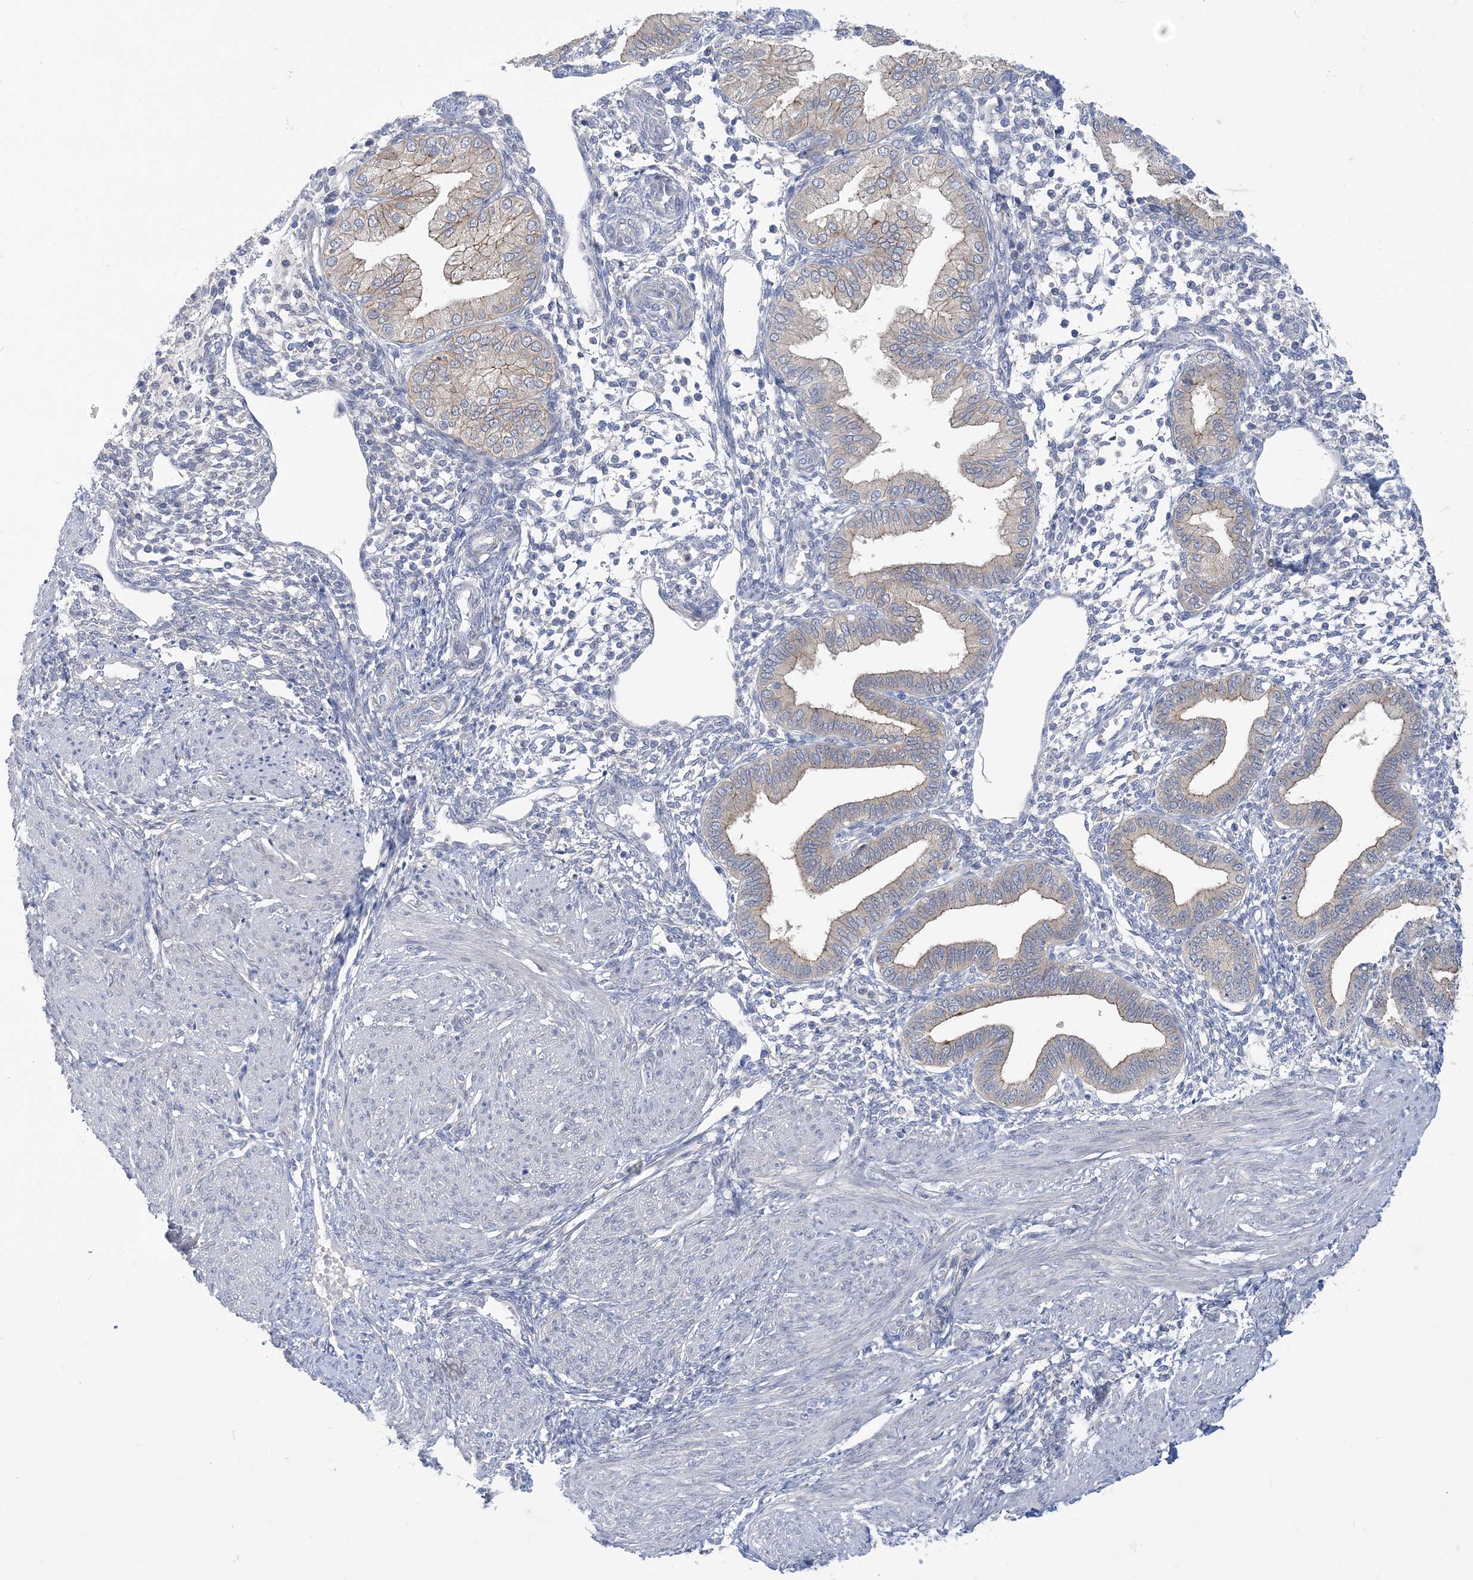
{"staining": {"intensity": "negative", "quantity": "none", "location": "none"}, "tissue": "endometrium", "cell_type": "Cells in endometrial stroma", "image_type": "normal", "snomed": [{"axis": "morphology", "description": "Normal tissue, NOS"}, {"axis": "topography", "description": "Endometrium"}], "caption": "Image shows no significant protein staining in cells in endometrial stroma of benign endometrium. (DAB IHC visualized using brightfield microscopy, high magnification).", "gene": "ANKRD35", "patient": {"sex": "female", "age": 53}}